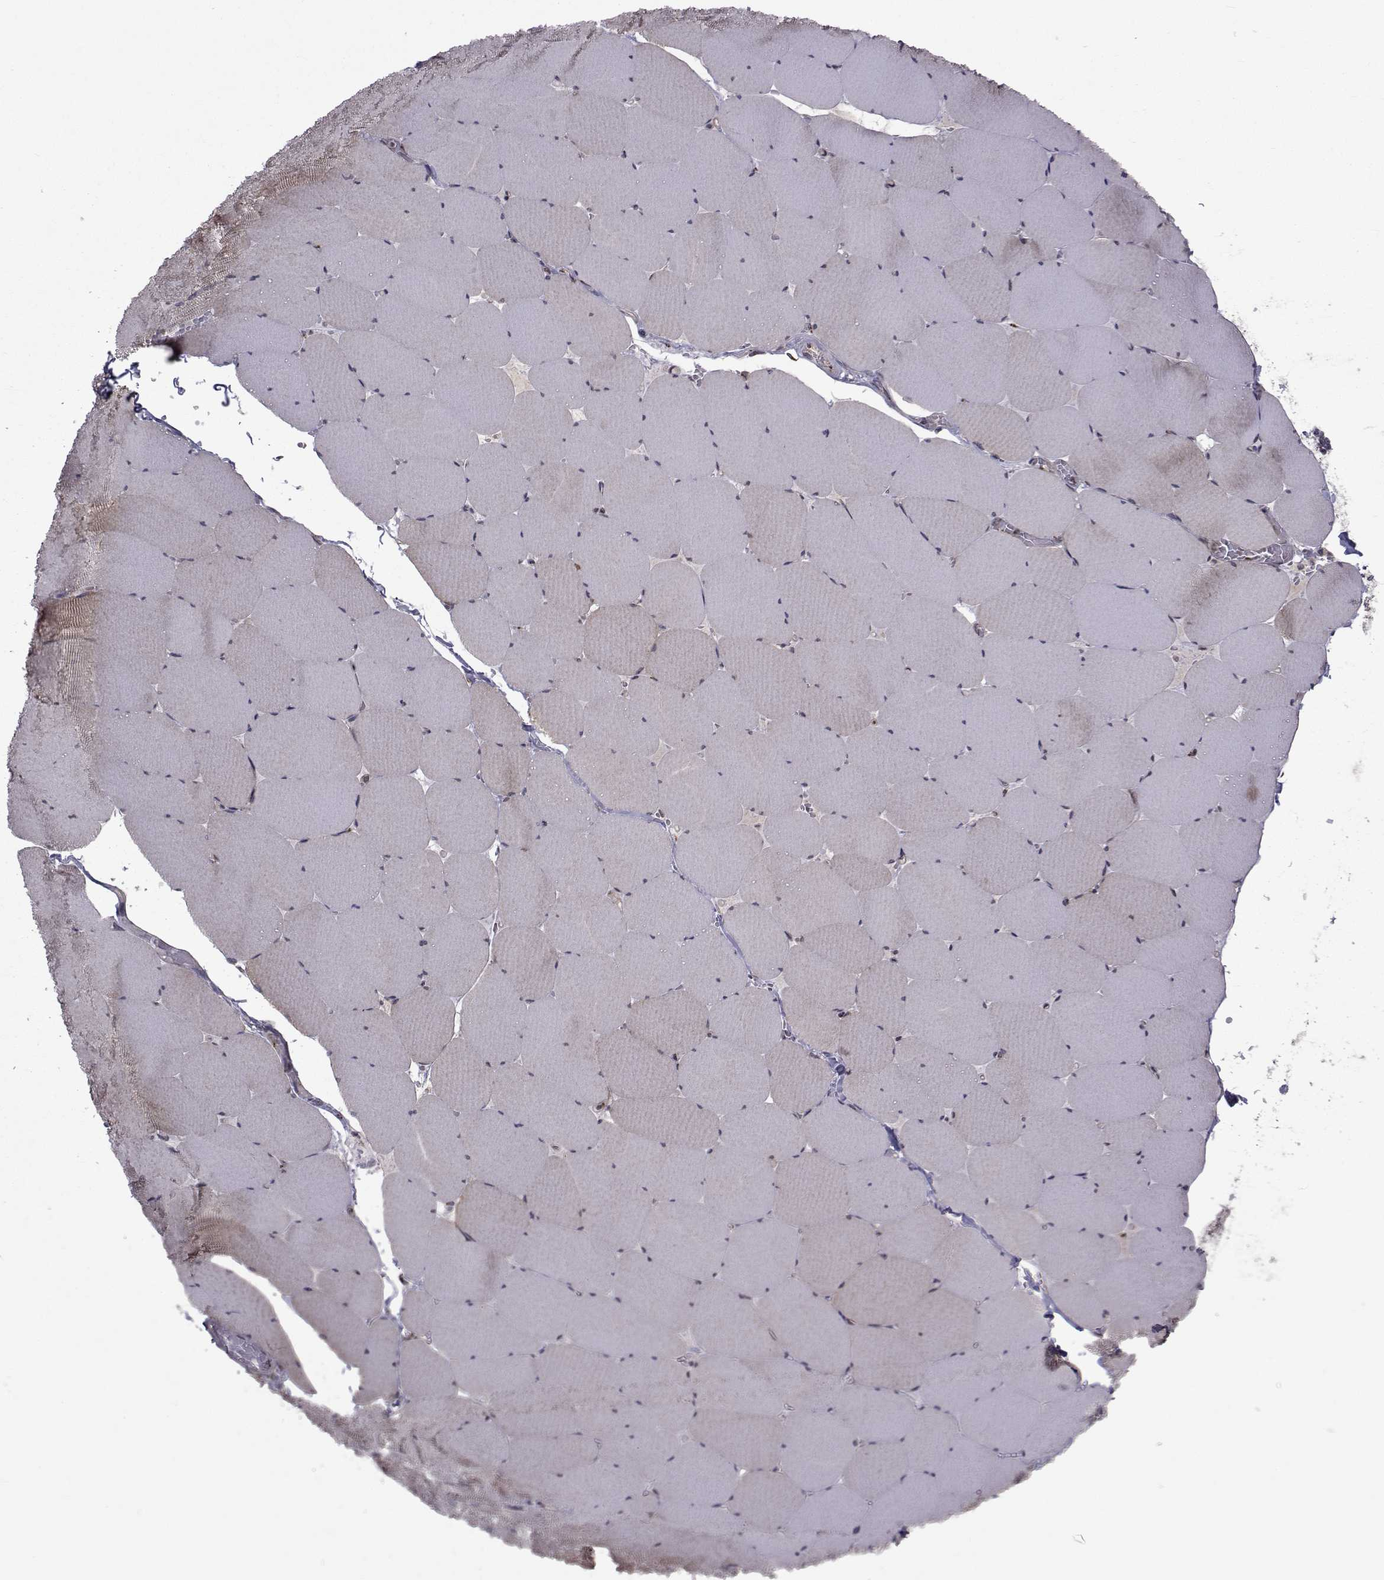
{"staining": {"intensity": "weak", "quantity": "25%-75%", "location": "cytoplasmic/membranous"}, "tissue": "skeletal muscle", "cell_type": "Myocytes", "image_type": "normal", "snomed": [{"axis": "morphology", "description": "Normal tissue, NOS"}, {"axis": "morphology", "description": "Malignant melanoma, Metastatic site"}, {"axis": "topography", "description": "Skeletal muscle"}], "caption": "Immunohistochemical staining of benign human skeletal muscle reveals weak cytoplasmic/membranous protein positivity in about 25%-75% of myocytes. (brown staining indicates protein expression, while blue staining denotes nuclei).", "gene": "ATP6V1C2", "patient": {"sex": "male", "age": 50}}